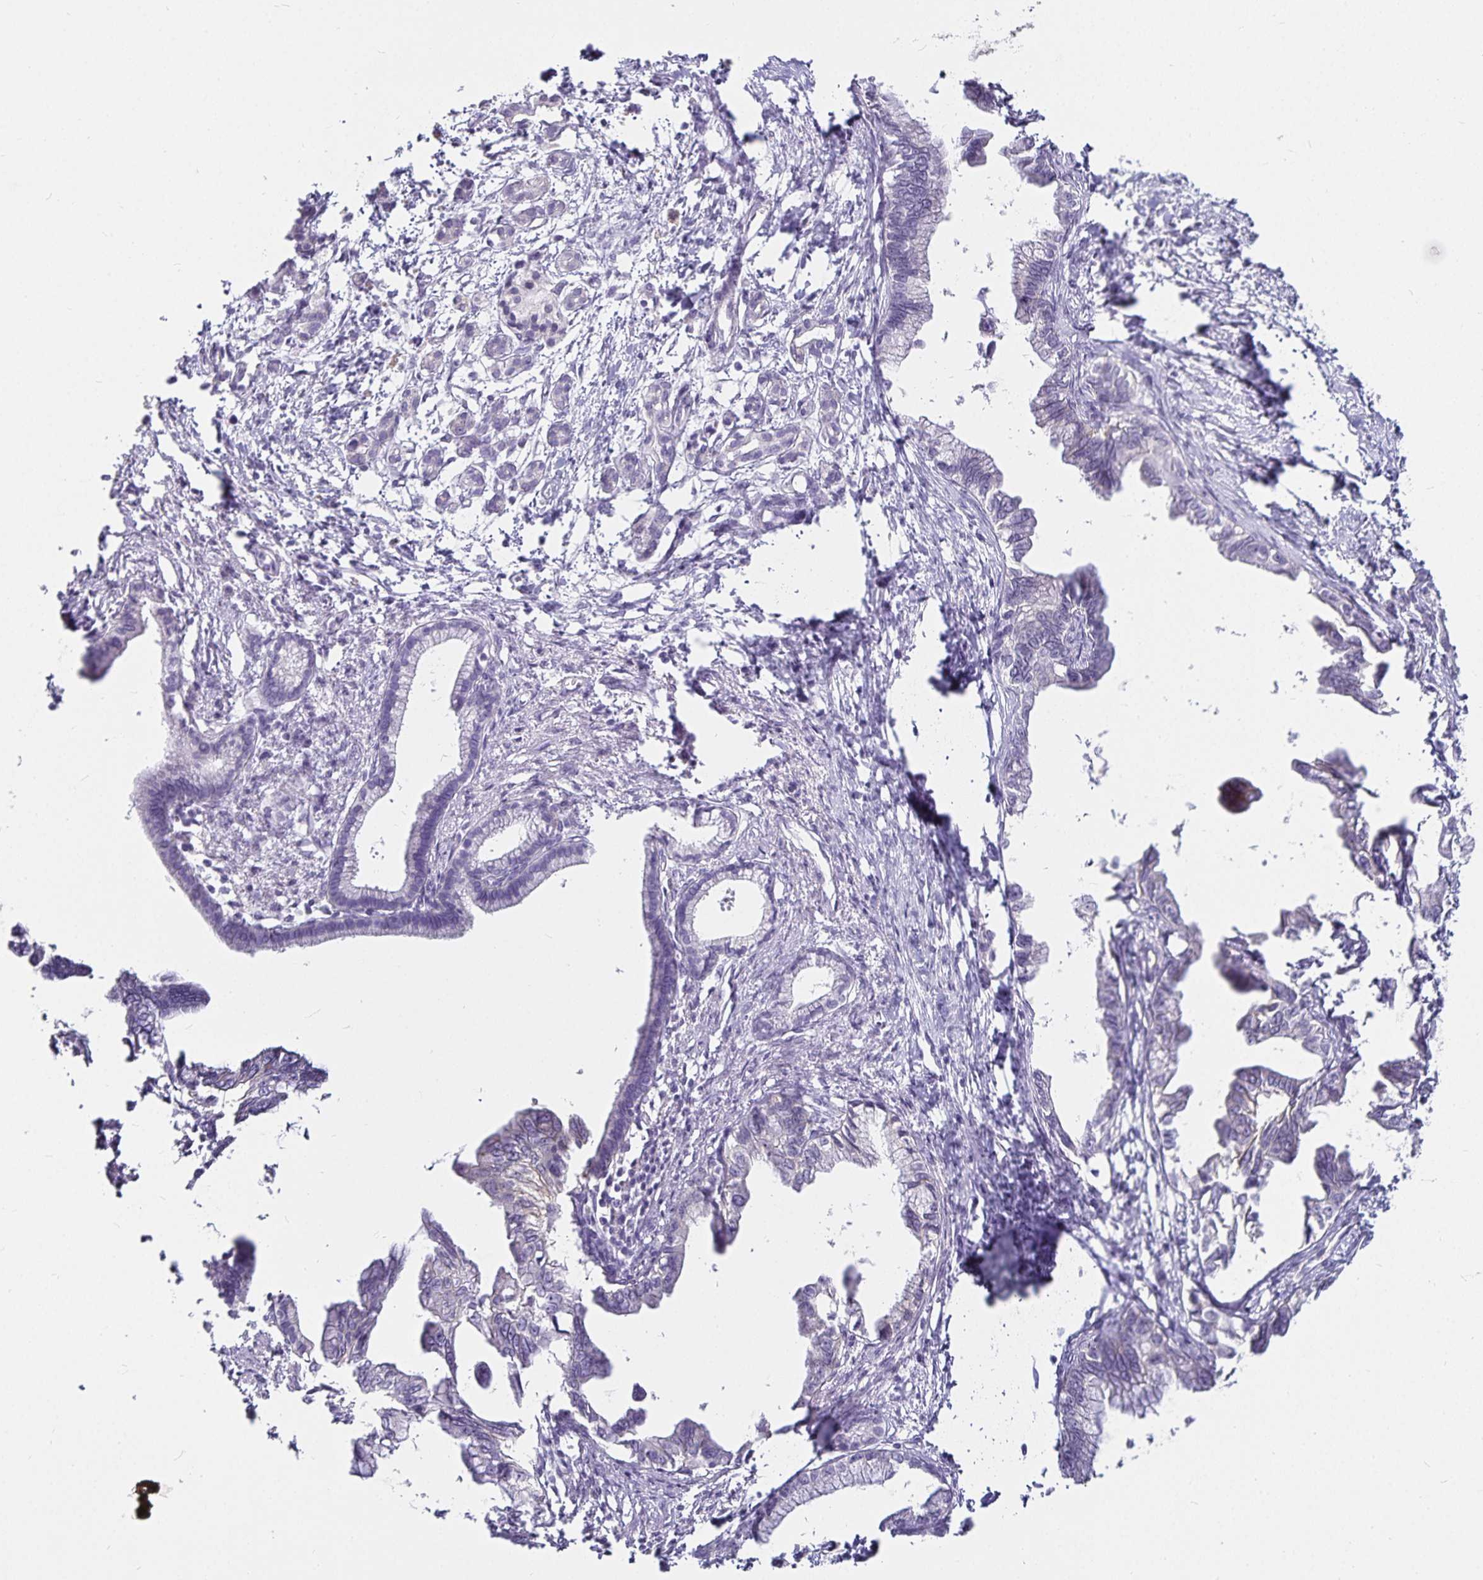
{"staining": {"intensity": "moderate", "quantity": "<25%", "location": "cytoplasmic/membranous"}, "tissue": "pancreatic cancer", "cell_type": "Tumor cells", "image_type": "cancer", "snomed": [{"axis": "morphology", "description": "Adenocarcinoma, NOS"}, {"axis": "topography", "description": "Pancreas"}], "caption": "This is an image of immunohistochemistry staining of pancreatic cancer, which shows moderate positivity in the cytoplasmic/membranous of tumor cells.", "gene": "CA12", "patient": {"sex": "male", "age": 61}}